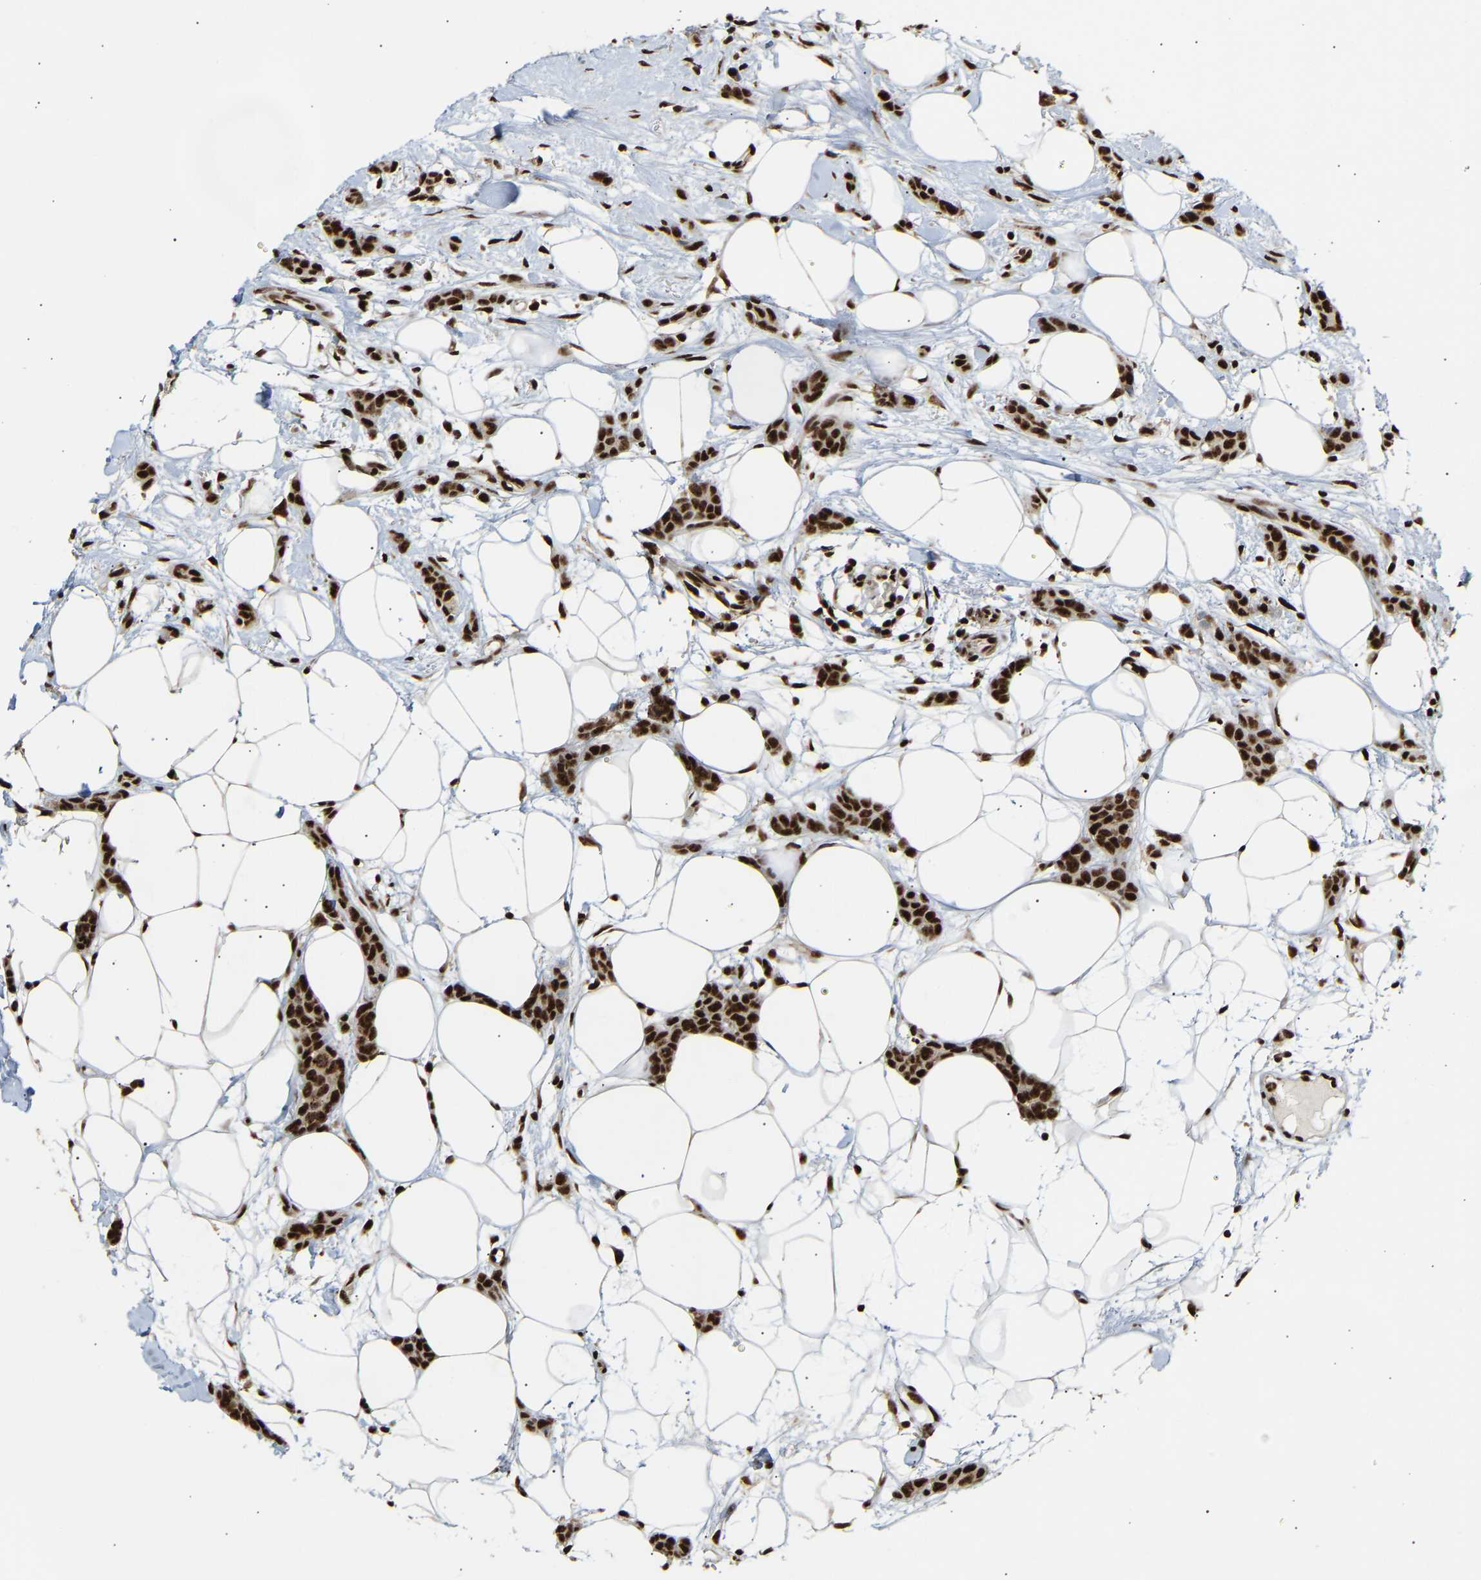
{"staining": {"intensity": "strong", "quantity": ">75%", "location": "nuclear"}, "tissue": "breast cancer", "cell_type": "Tumor cells", "image_type": "cancer", "snomed": [{"axis": "morphology", "description": "Lobular carcinoma"}, {"axis": "topography", "description": "Skin"}, {"axis": "topography", "description": "Breast"}], "caption": "An IHC image of neoplastic tissue is shown. Protein staining in brown highlights strong nuclear positivity in lobular carcinoma (breast) within tumor cells.", "gene": "ALYREF", "patient": {"sex": "female", "age": 46}}